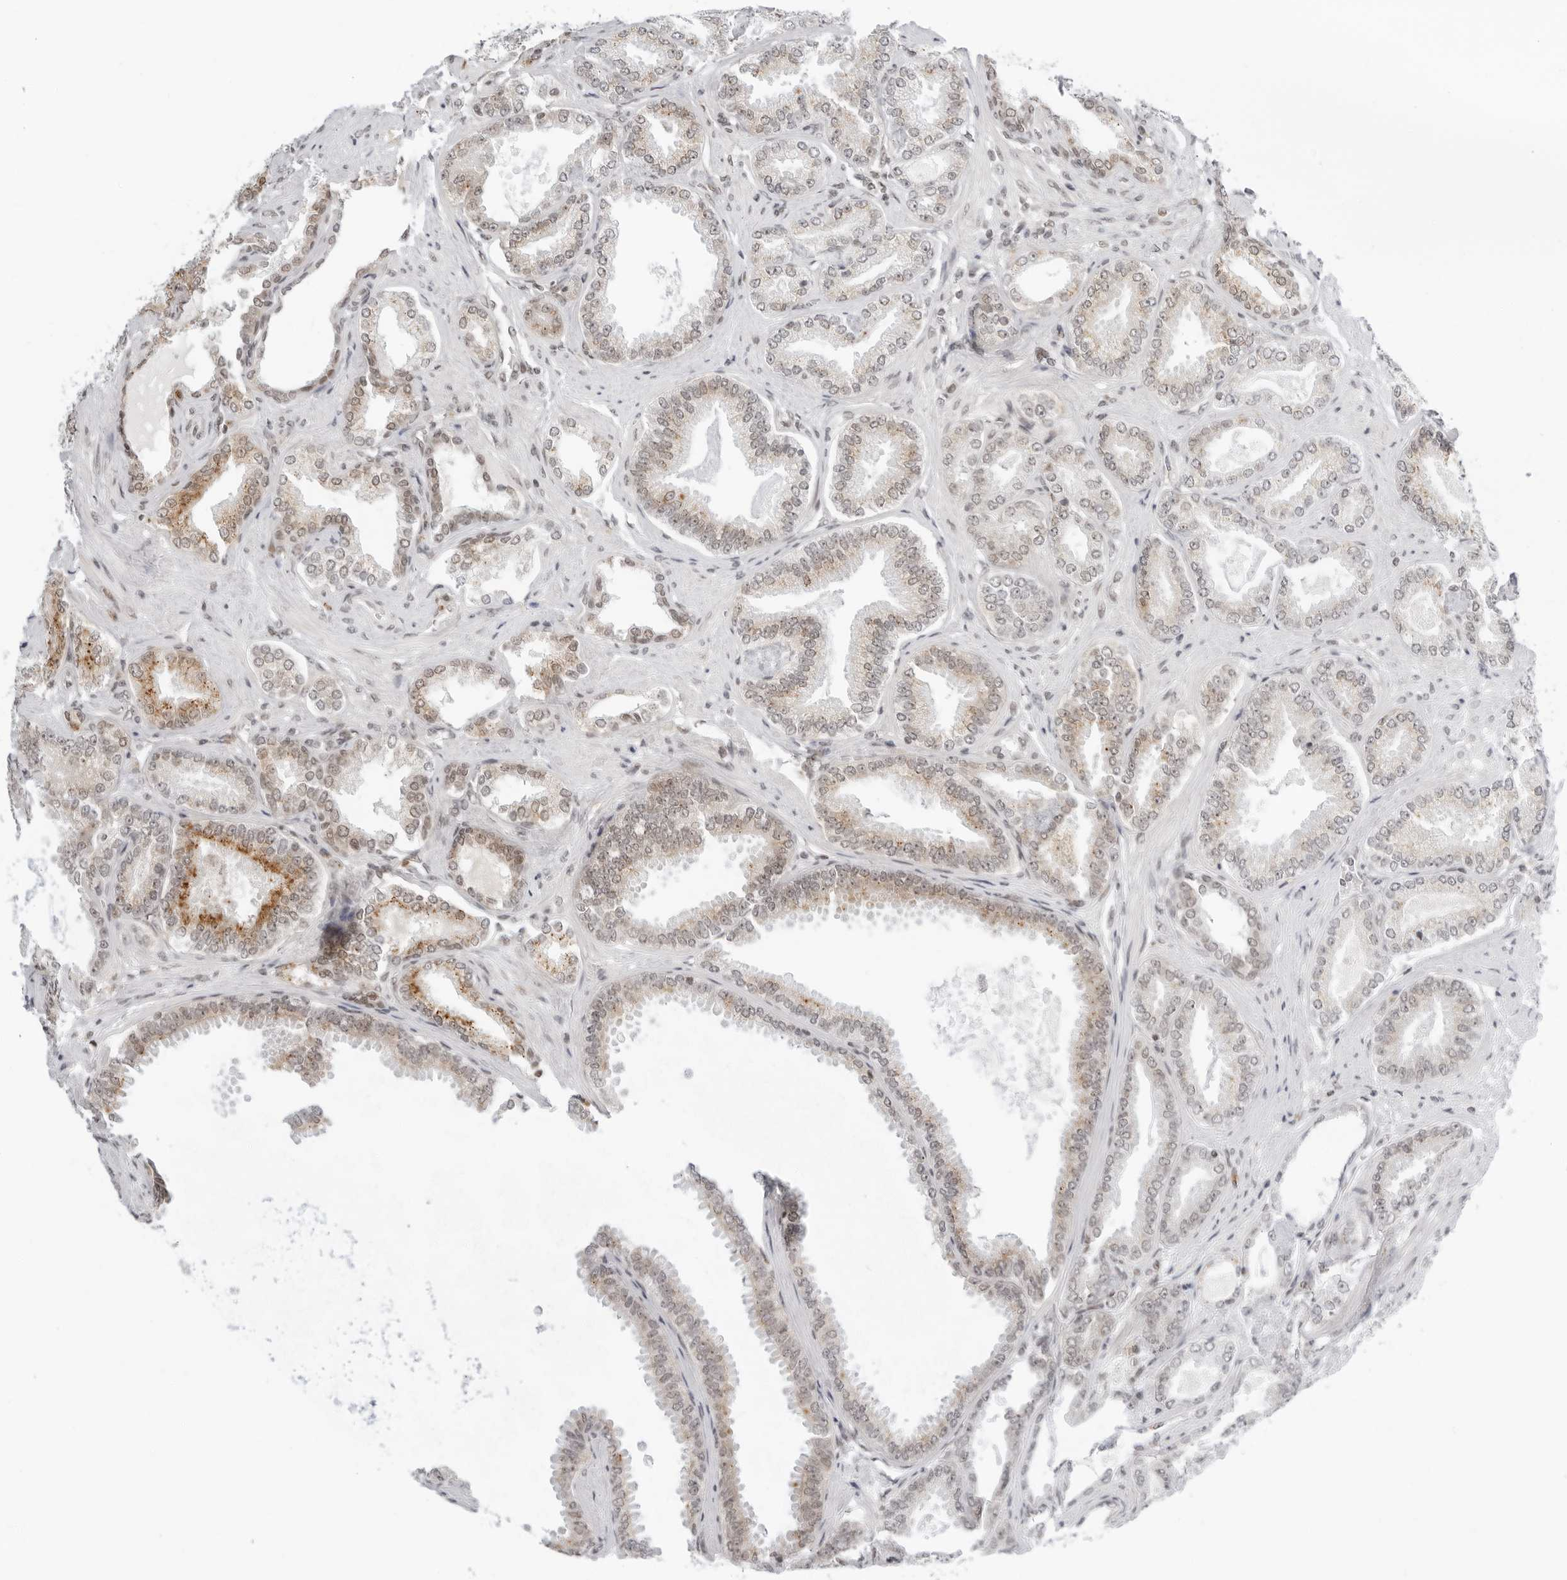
{"staining": {"intensity": "moderate", "quantity": "25%-75%", "location": "cytoplasmic/membranous,nuclear"}, "tissue": "prostate cancer", "cell_type": "Tumor cells", "image_type": "cancer", "snomed": [{"axis": "morphology", "description": "Adenocarcinoma, Low grade"}, {"axis": "topography", "description": "Prostate"}], "caption": "This is a histology image of immunohistochemistry staining of prostate adenocarcinoma (low-grade), which shows moderate positivity in the cytoplasmic/membranous and nuclear of tumor cells.", "gene": "MSH6", "patient": {"sex": "male", "age": 71}}